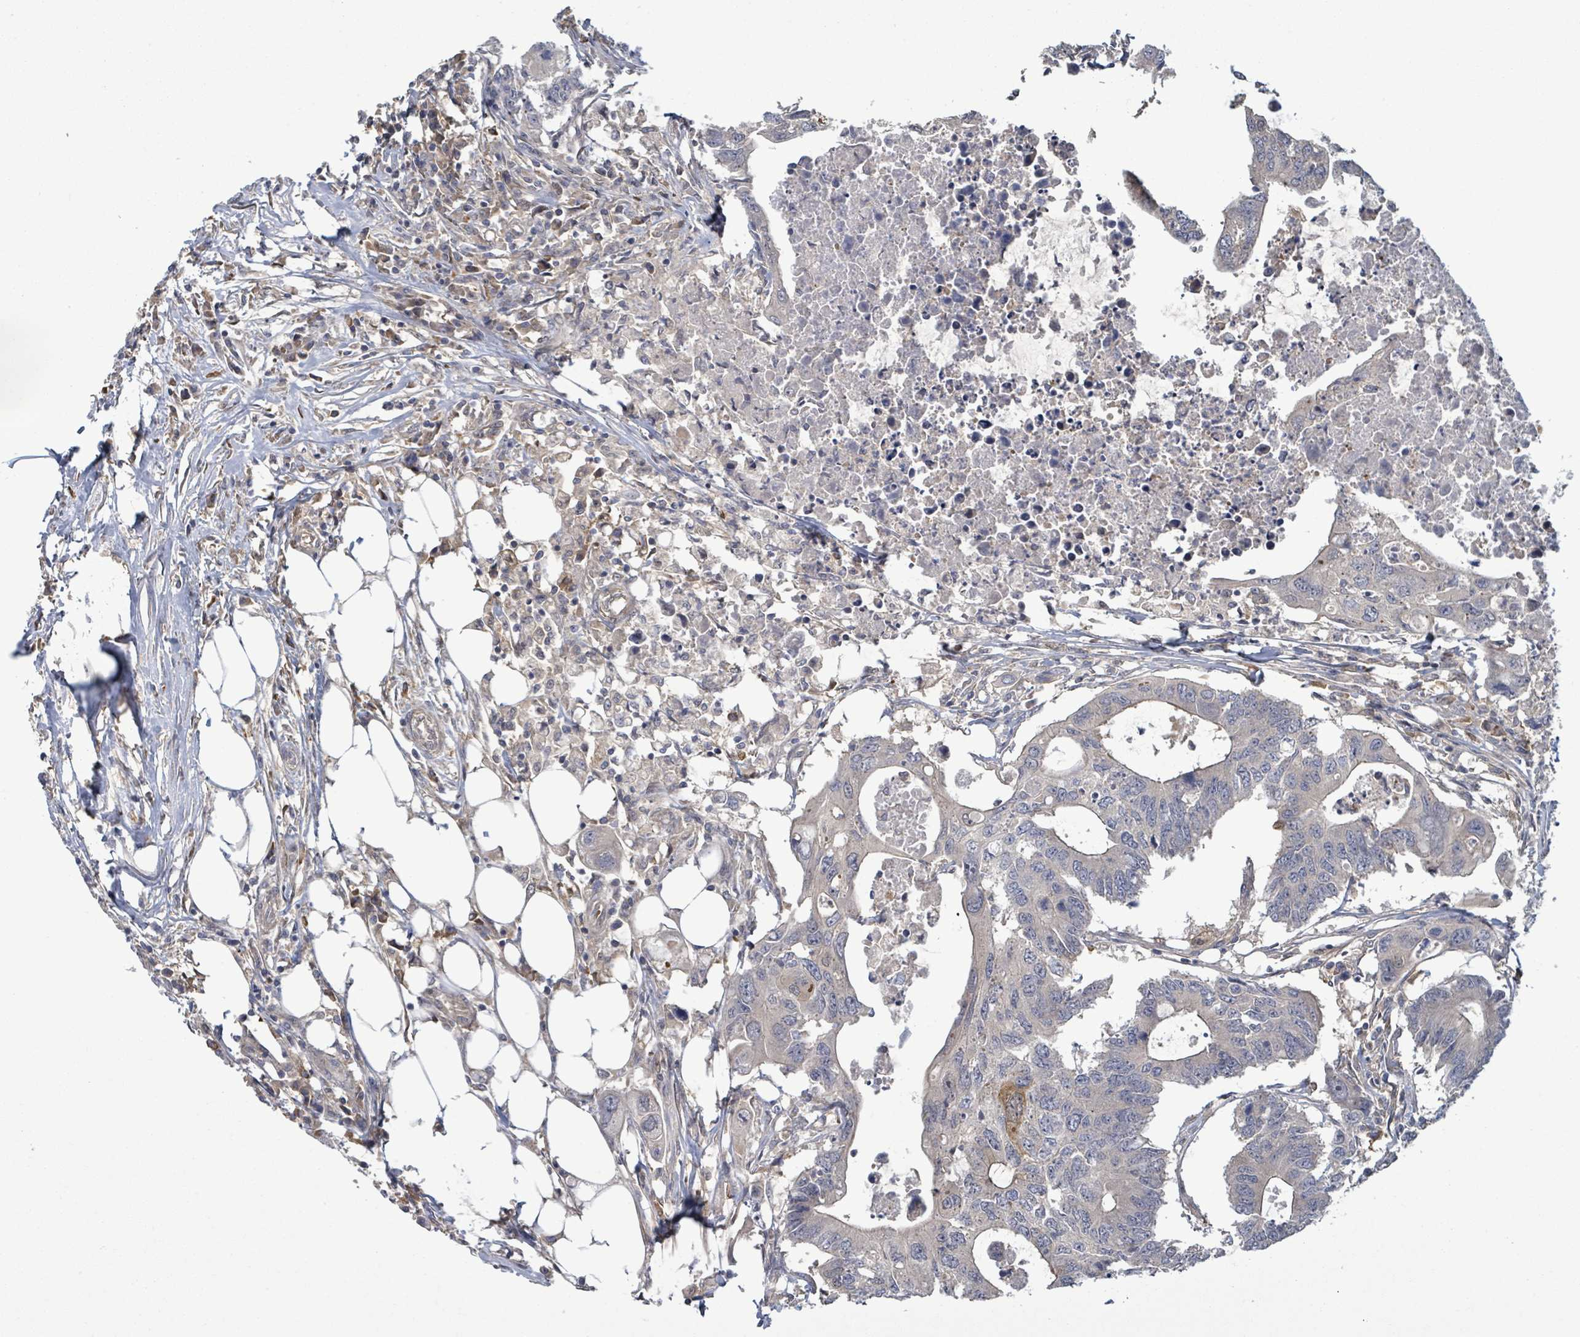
{"staining": {"intensity": "negative", "quantity": "none", "location": "none"}, "tissue": "colorectal cancer", "cell_type": "Tumor cells", "image_type": "cancer", "snomed": [{"axis": "morphology", "description": "Adenocarcinoma, NOS"}, {"axis": "topography", "description": "Colon"}], "caption": "Micrograph shows no protein positivity in tumor cells of colorectal cancer (adenocarcinoma) tissue. The staining was performed using DAB (3,3'-diaminobenzidine) to visualize the protein expression in brown, while the nuclei were stained in blue with hematoxylin (Magnification: 20x).", "gene": "MAP3K6", "patient": {"sex": "male", "age": 71}}